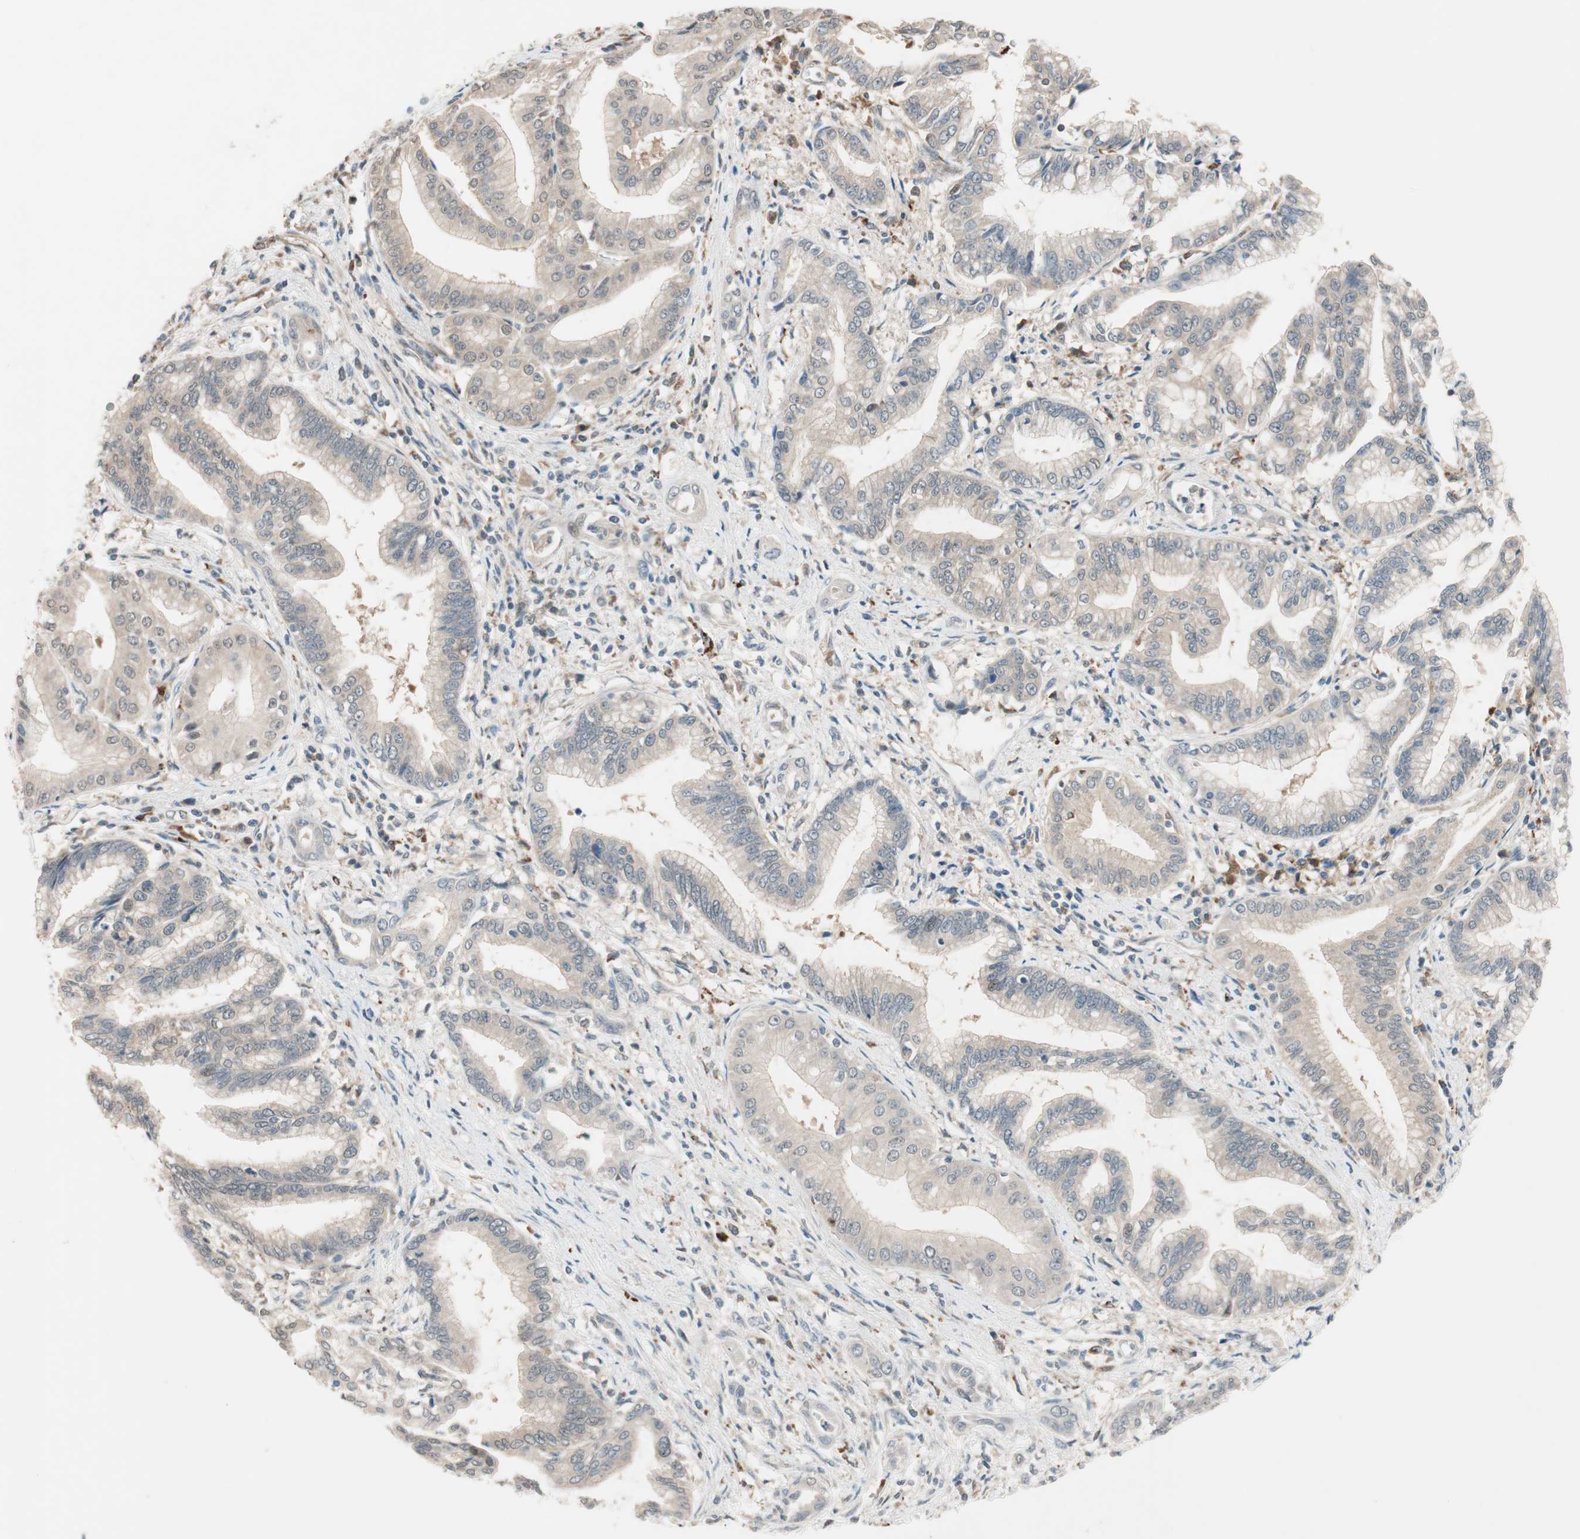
{"staining": {"intensity": "weak", "quantity": "25%-75%", "location": "cytoplasmic/membranous"}, "tissue": "pancreatic cancer", "cell_type": "Tumor cells", "image_type": "cancer", "snomed": [{"axis": "morphology", "description": "Adenocarcinoma, NOS"}, {"axis": "topography", "description": "Pancreas"}], "caption": "Weak cytoplasmic/membranous positivity is seen in about 25%-75% of tumor cells in pancreatic cancer (adenocarcinoma).", "gene": "PIK3R3", "patient": {"sex": "female", "age": 64}}